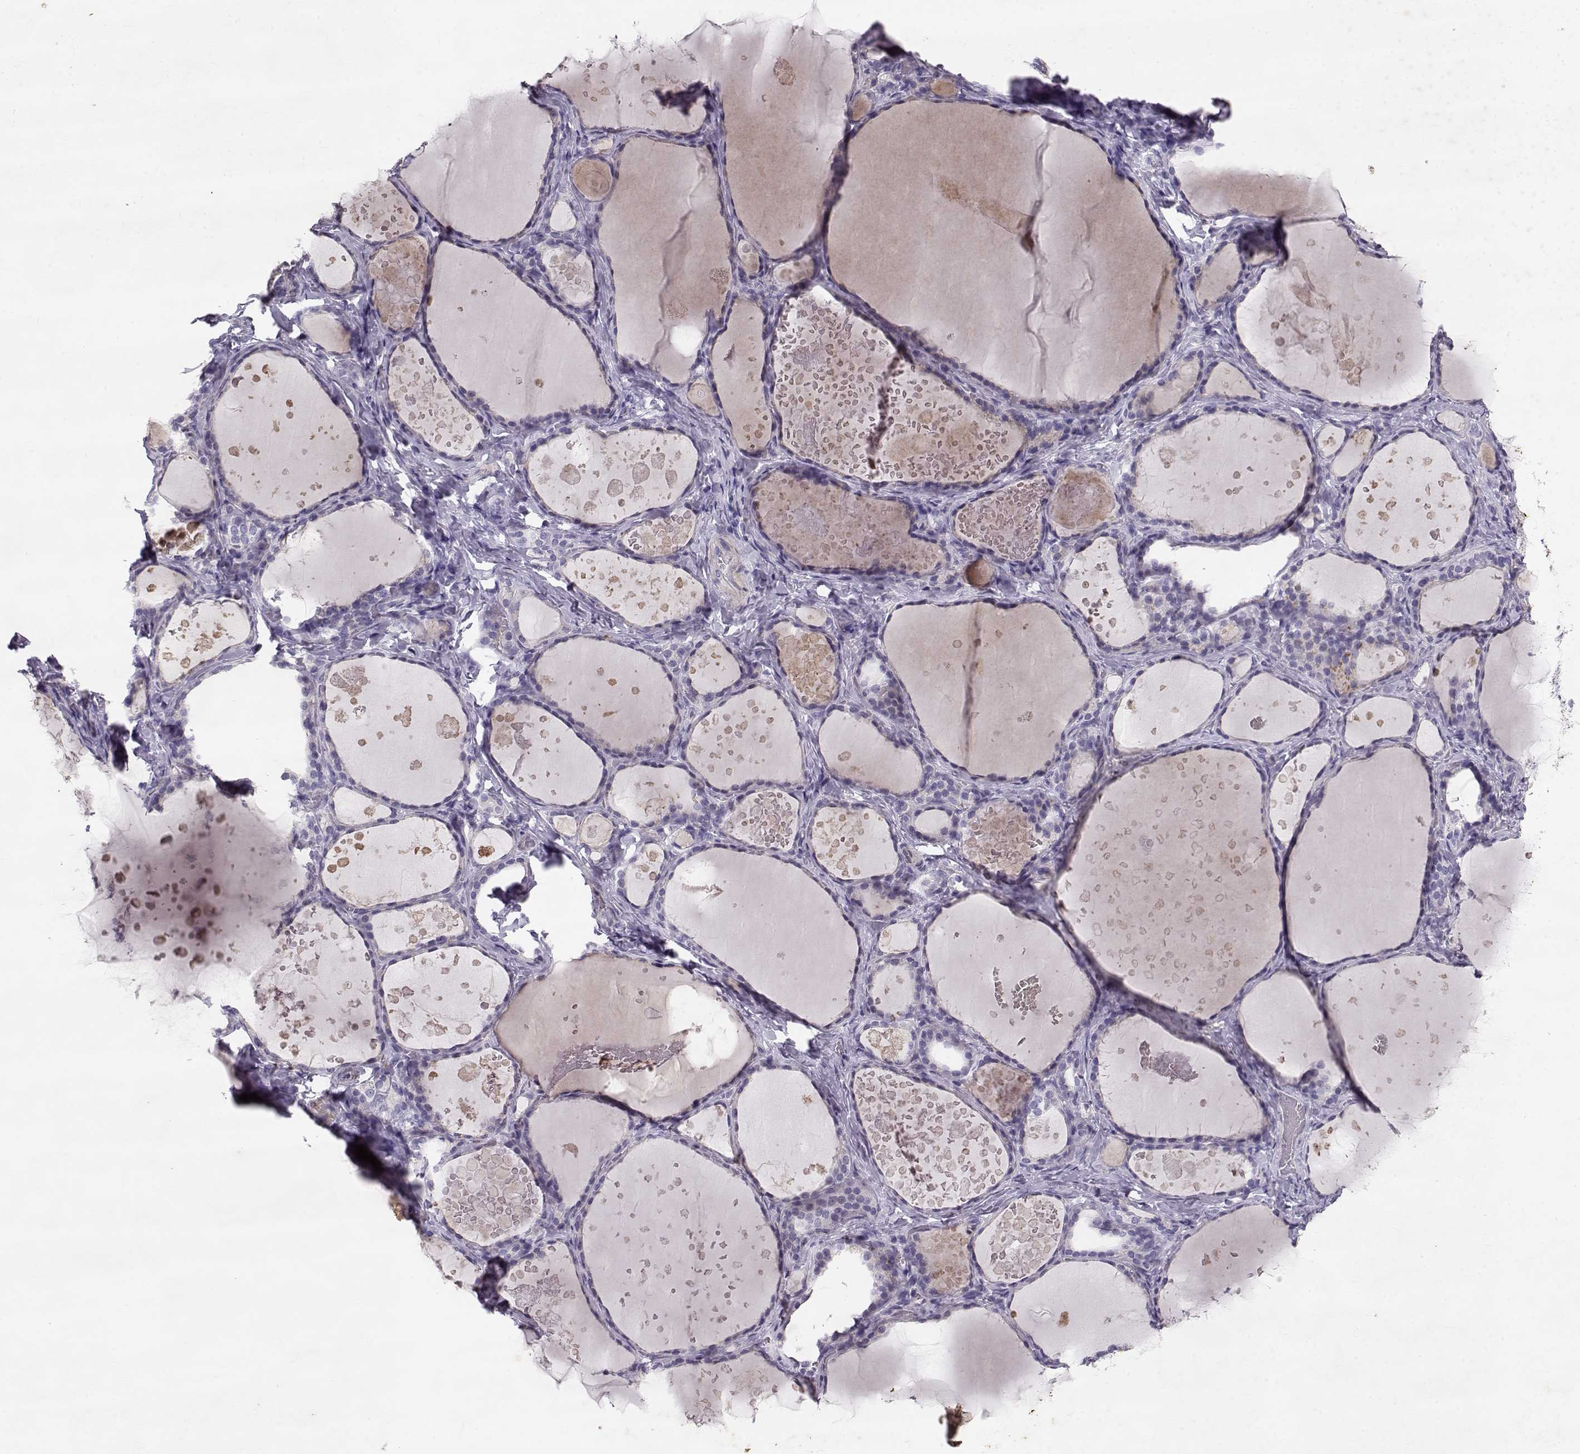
{"staining": {"intensity": "negative", "quantity": "none", "location": "none"}, "tissue": "thyroid gland", "cell_type": "Glandular cells", "image_type": "normal", "snomed": [{"axis": "morphology", "description": "Normal tissue, NOS"}, {"axis": "topography", "description": "Thyroid gland"}], "caption": "Glandular cells are negative for protein expression in unremarkable human thyroid gland. The staining was performed using DAB (3,3'-diaminobenzidine) to visualize the protein expression in brown, while the nuclei were stained in blue with hematoxylin (Magnification: 20x).", "gene": "RD3", "patient": {"sex": "female", "age": 56}}